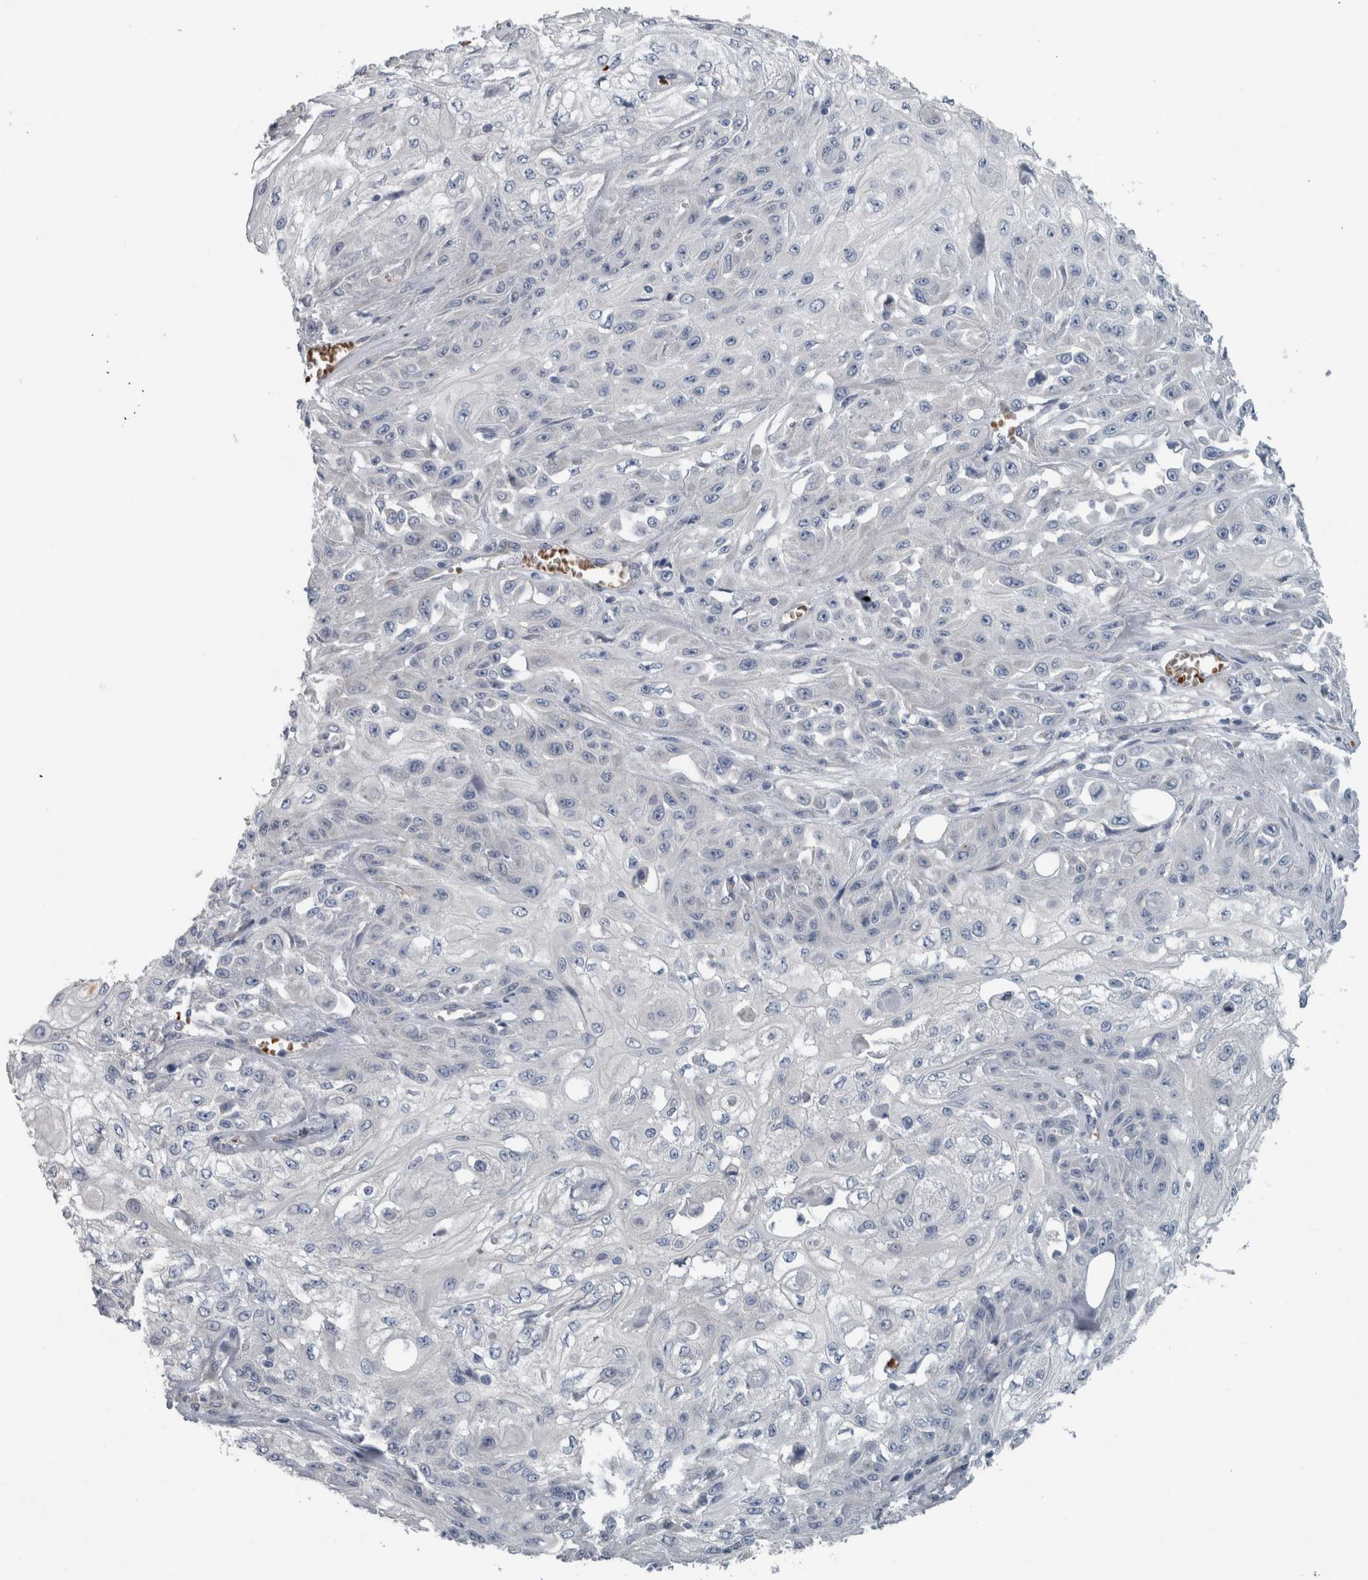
{"staining": {"intensity": "negative", "quantity": "none", "location": "none"}, "tissue": "skin cancer", "cell_type": "Tumor cells", "image_type": "cancer", "snomed": [{"axis": "morphology", "description": "Squamous cell carcinoma, NOS"}, {"axis": "morphology", "description": "Squamous cell carcinoma, metastatic, NOS"}, {"axis": "topography", "description": "Skin"}, {"axis": "topography", "description": "Lymph node"}], "caption": "Skin metastatic squamous cell carcinoma stained for a protein using immunohistochemistry (IHC) shows no staining tumor cells.", "gene": "SH3GL2", "patient": {"sex": "male", "age": 75}}